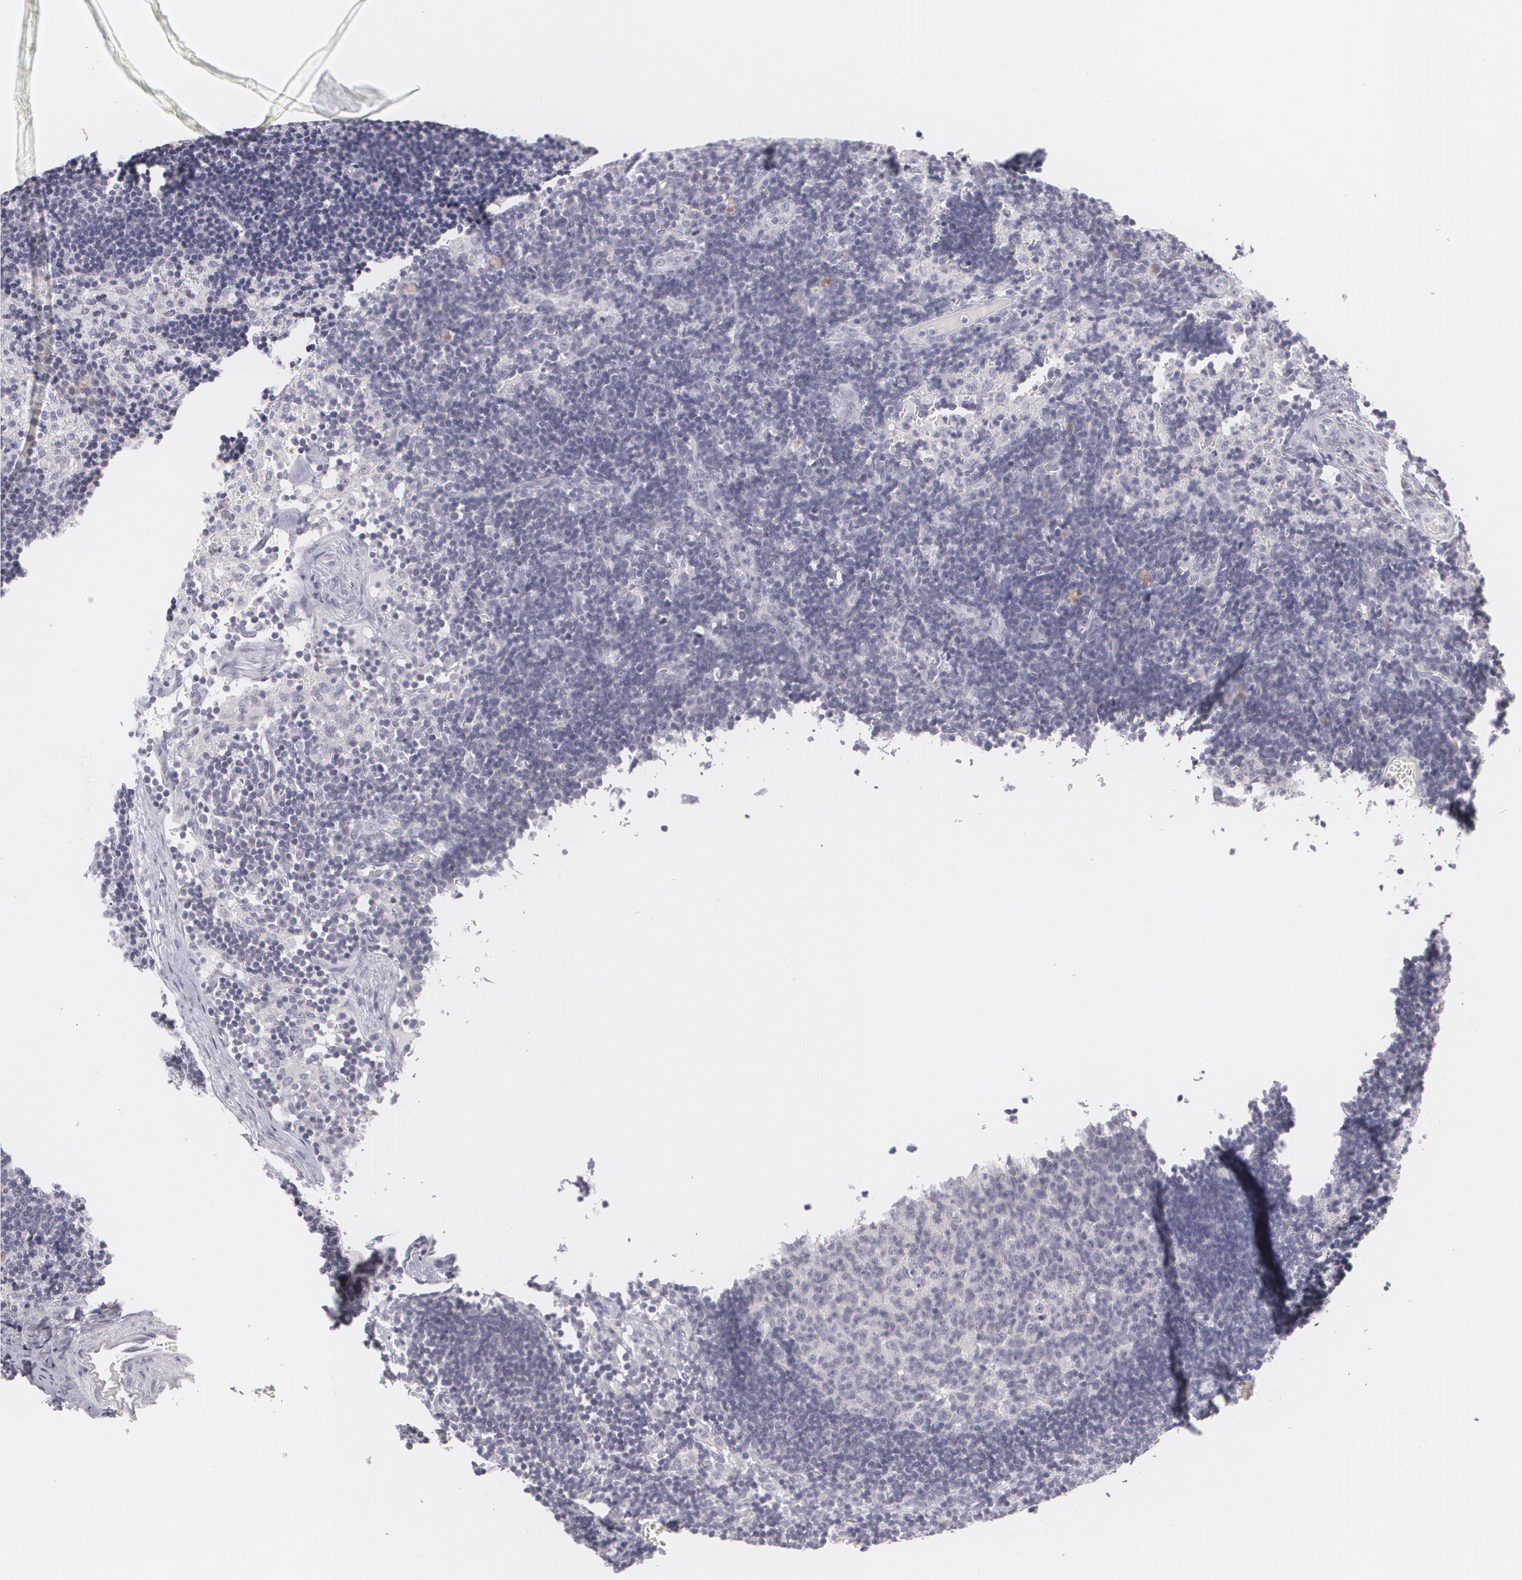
{"staining": {"intensity": "negative", "quantity": "none", "location": "none"}, "tissue": "lymph node", "cell_type": "Germinal center cells", "image_type": "normal", "snomed": [{"axis": "morphology", "description": "Normal tissue, NOS"}, {"axis": "morphology", "description": "Inflammation, NOS"}, {"axis": "topography", "description": "Lymph node"}, {"axis": "topography", "description": "Salivary gland"}], "caption": "Immunohistochemistry (IHC) of normal human lymph node displays no expression in germinal center cells.", "gene": "MBNL3", "patient": {"sex": "male", "age": 3}}